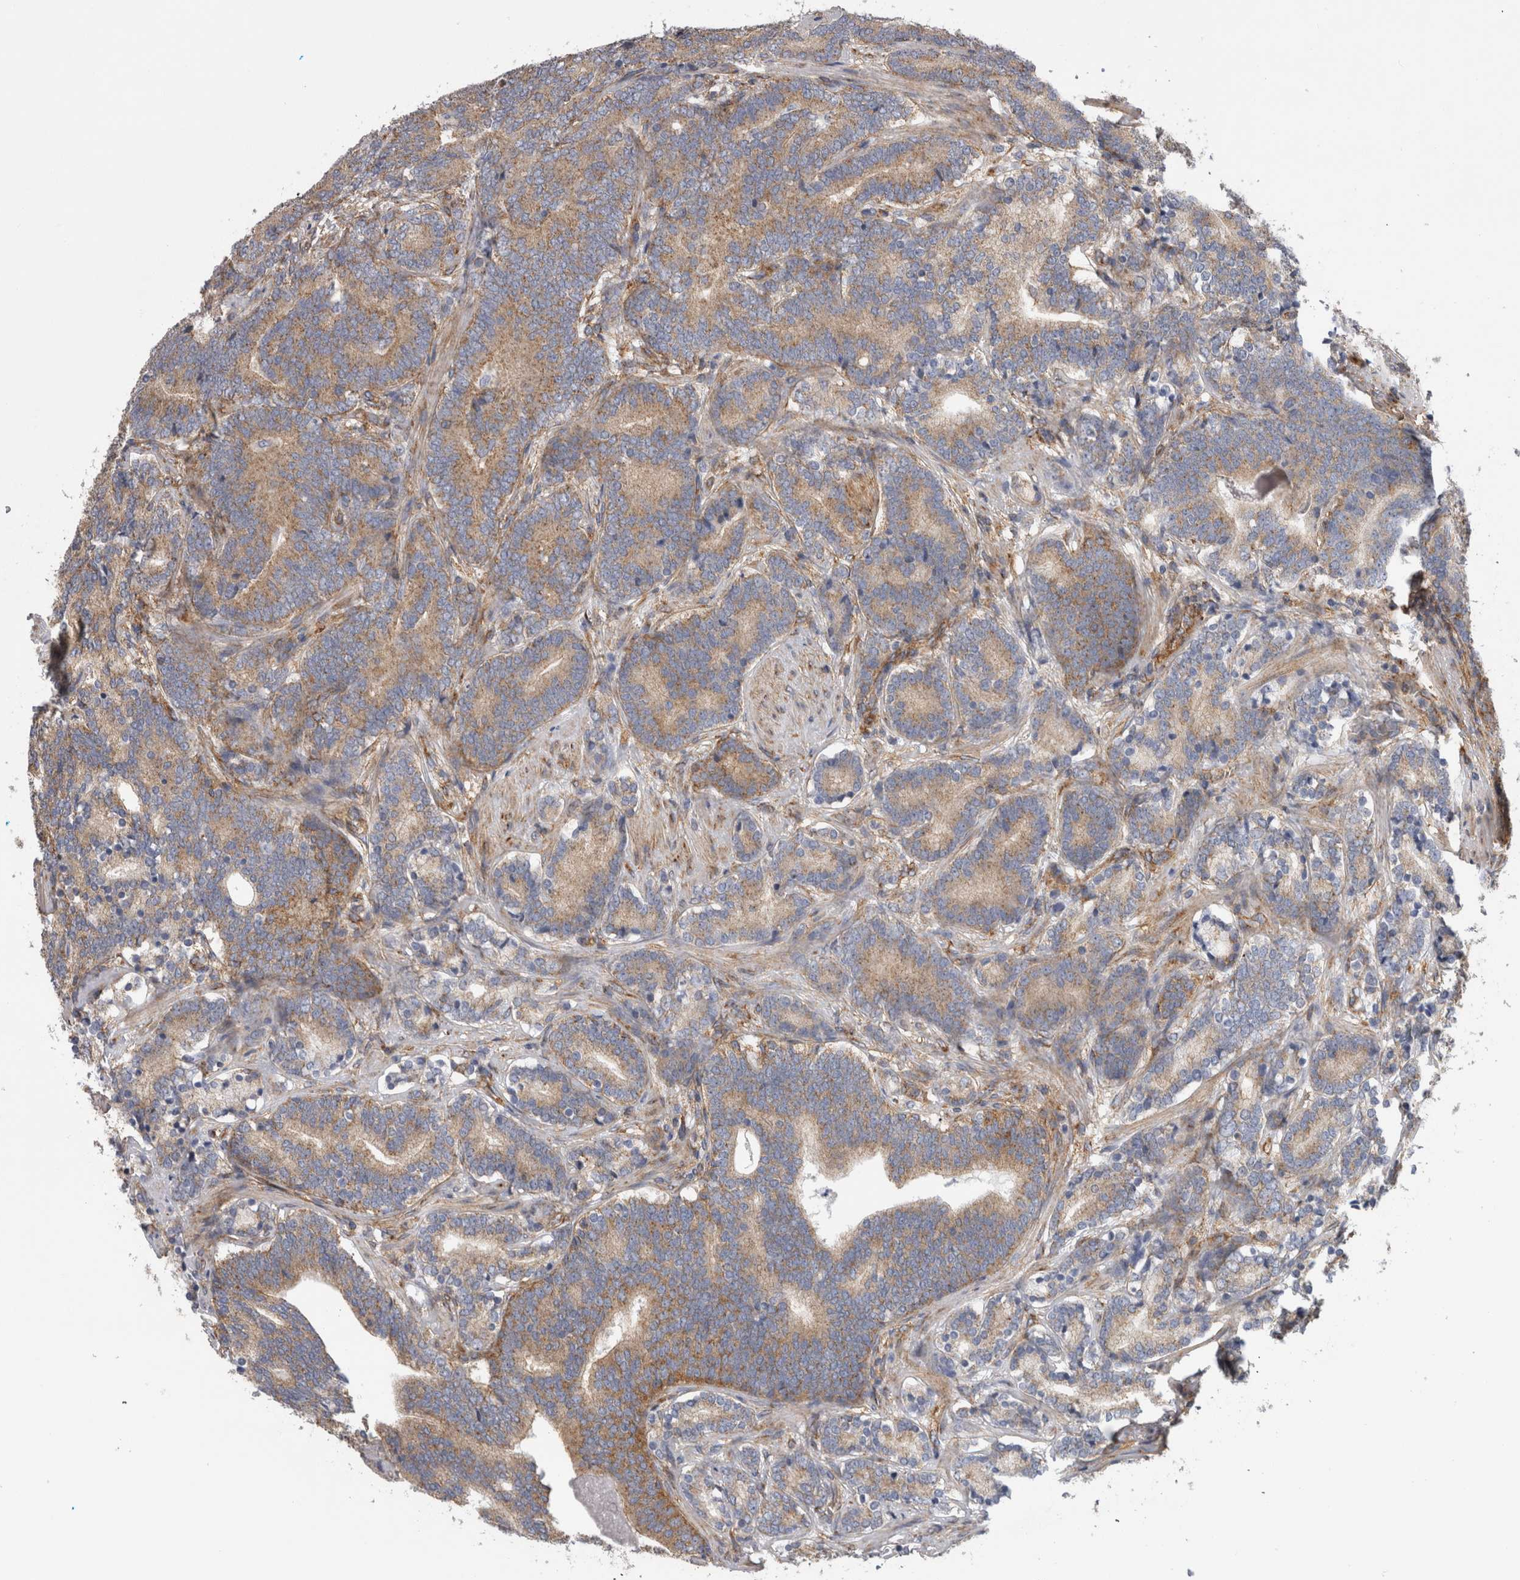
{"staining": {"intensity": "moderate", "quantity": ">75%", "location": "cytoplasmic/membranous"}, "tissue": "prostate cancer", "cell_type": "Tumor cells", "image_type": "cancer", "snomed": [{"axis": "morphology", "description": "Adenocarcinoma, High grade"}, {"axis": "topography", "description": "Prostate"}], "caption": "An IHC image of neoplastic tissue is shown. Protein staining in brown shows moderate cytoplasmic/membranous positivity in adenocarcinoma (high-grade) (prostate) within tumor cells.", "gene": "ATXN3", "patient": {"sex": "male", "age": 55}}